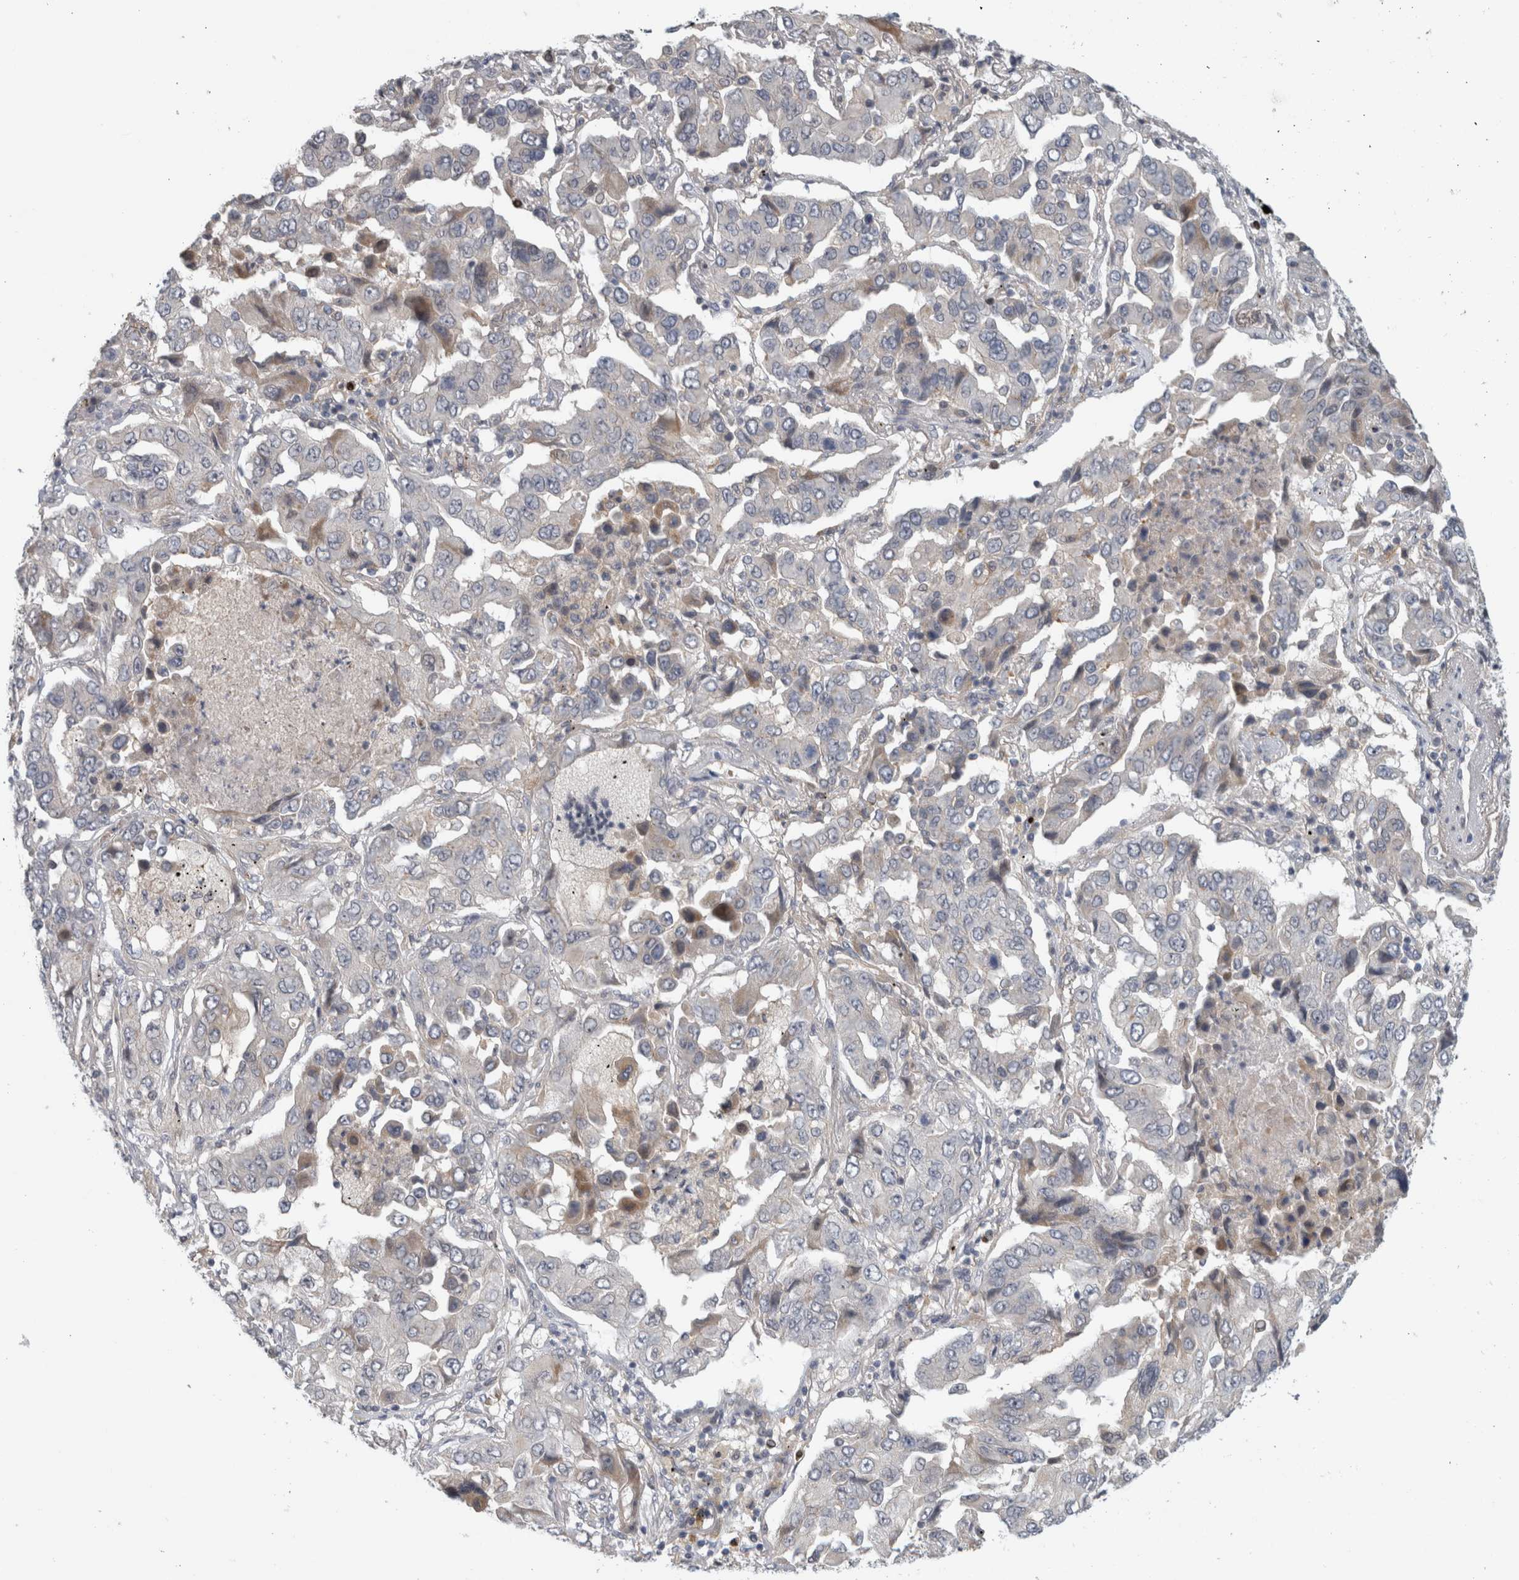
{"staining": {"intensity": "negative", "quantity": "none", "location": "none"}, "tissue": "lung cancer", "cell_type": "Tumor cells", "image_type": "cancer", "snomed": [{"axis": "morphology", "description": "Adenocarcinoma, NOS"}, {"axis": "topography", "description": "Lung"}], "caption": "IHC of human lung cancer (adenocarcinoma) shows no positivity in tumor cells.", "gene": "ZNF804B", "patient": {"sex": "female", "age": 65}}